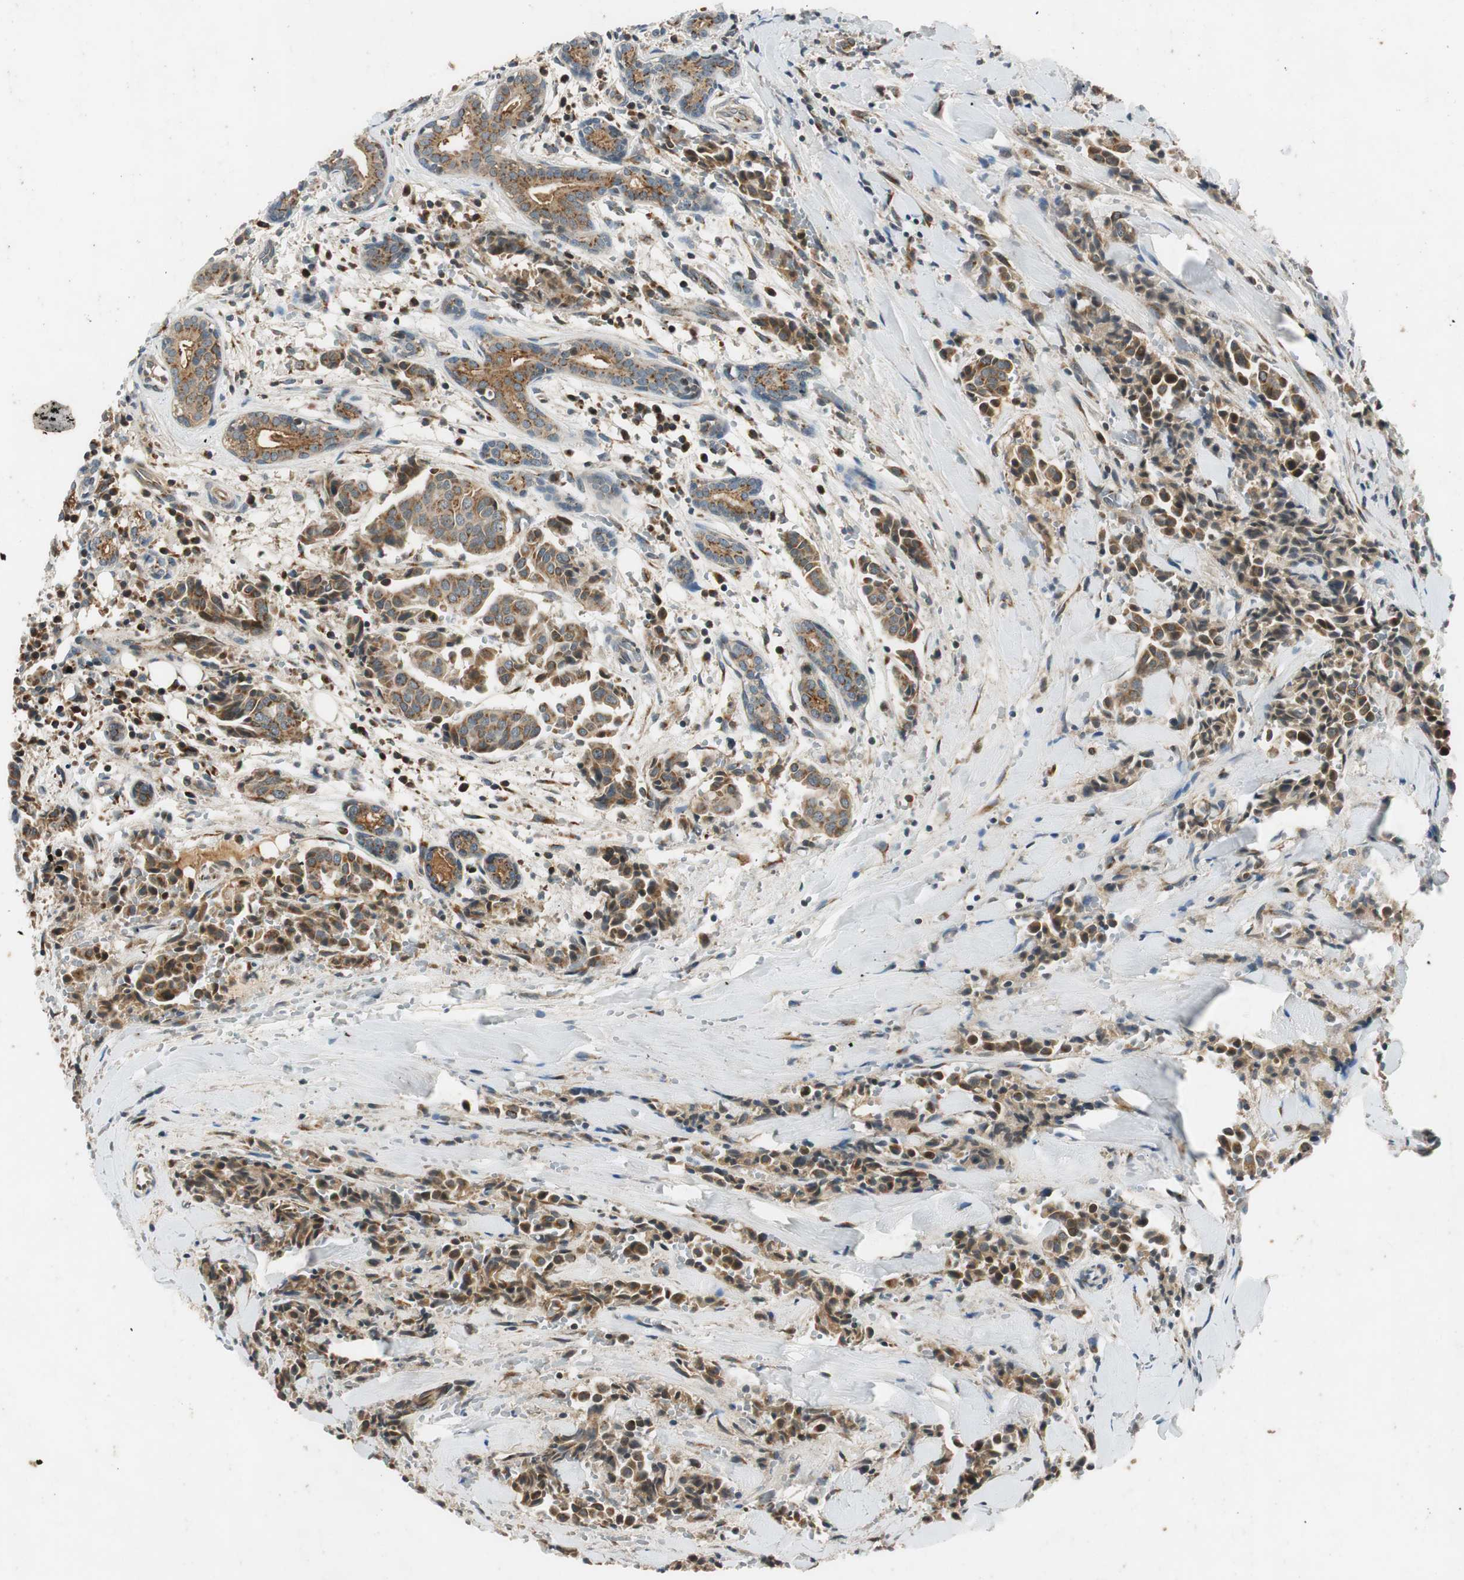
{"staining": {"intensity": "weak", "quantity": ">75%", "location": "cytoplasmic/membranous"}, "tissue": "head and neck cancer", "cell_type": "Tumor cells", "image_type": "cancer", "snomed": [{"axis": "morphology", "description": "Adenocarcinoma, NOS"}, {"axis": "topography", "description": "Salivary gland"}, {"axis": "topography", "description": "Head-Neck"}], "caption": "Immunohistochemistry (IHC) image of adenocarcinoma (head and neck) stained for a protein (brown), which exhibits low levels of weak cytoplasmic/membranous staining in about >75% of tumor cells.", "gene": "NEO1", "patient": {"sex": "female", "age": 59}}